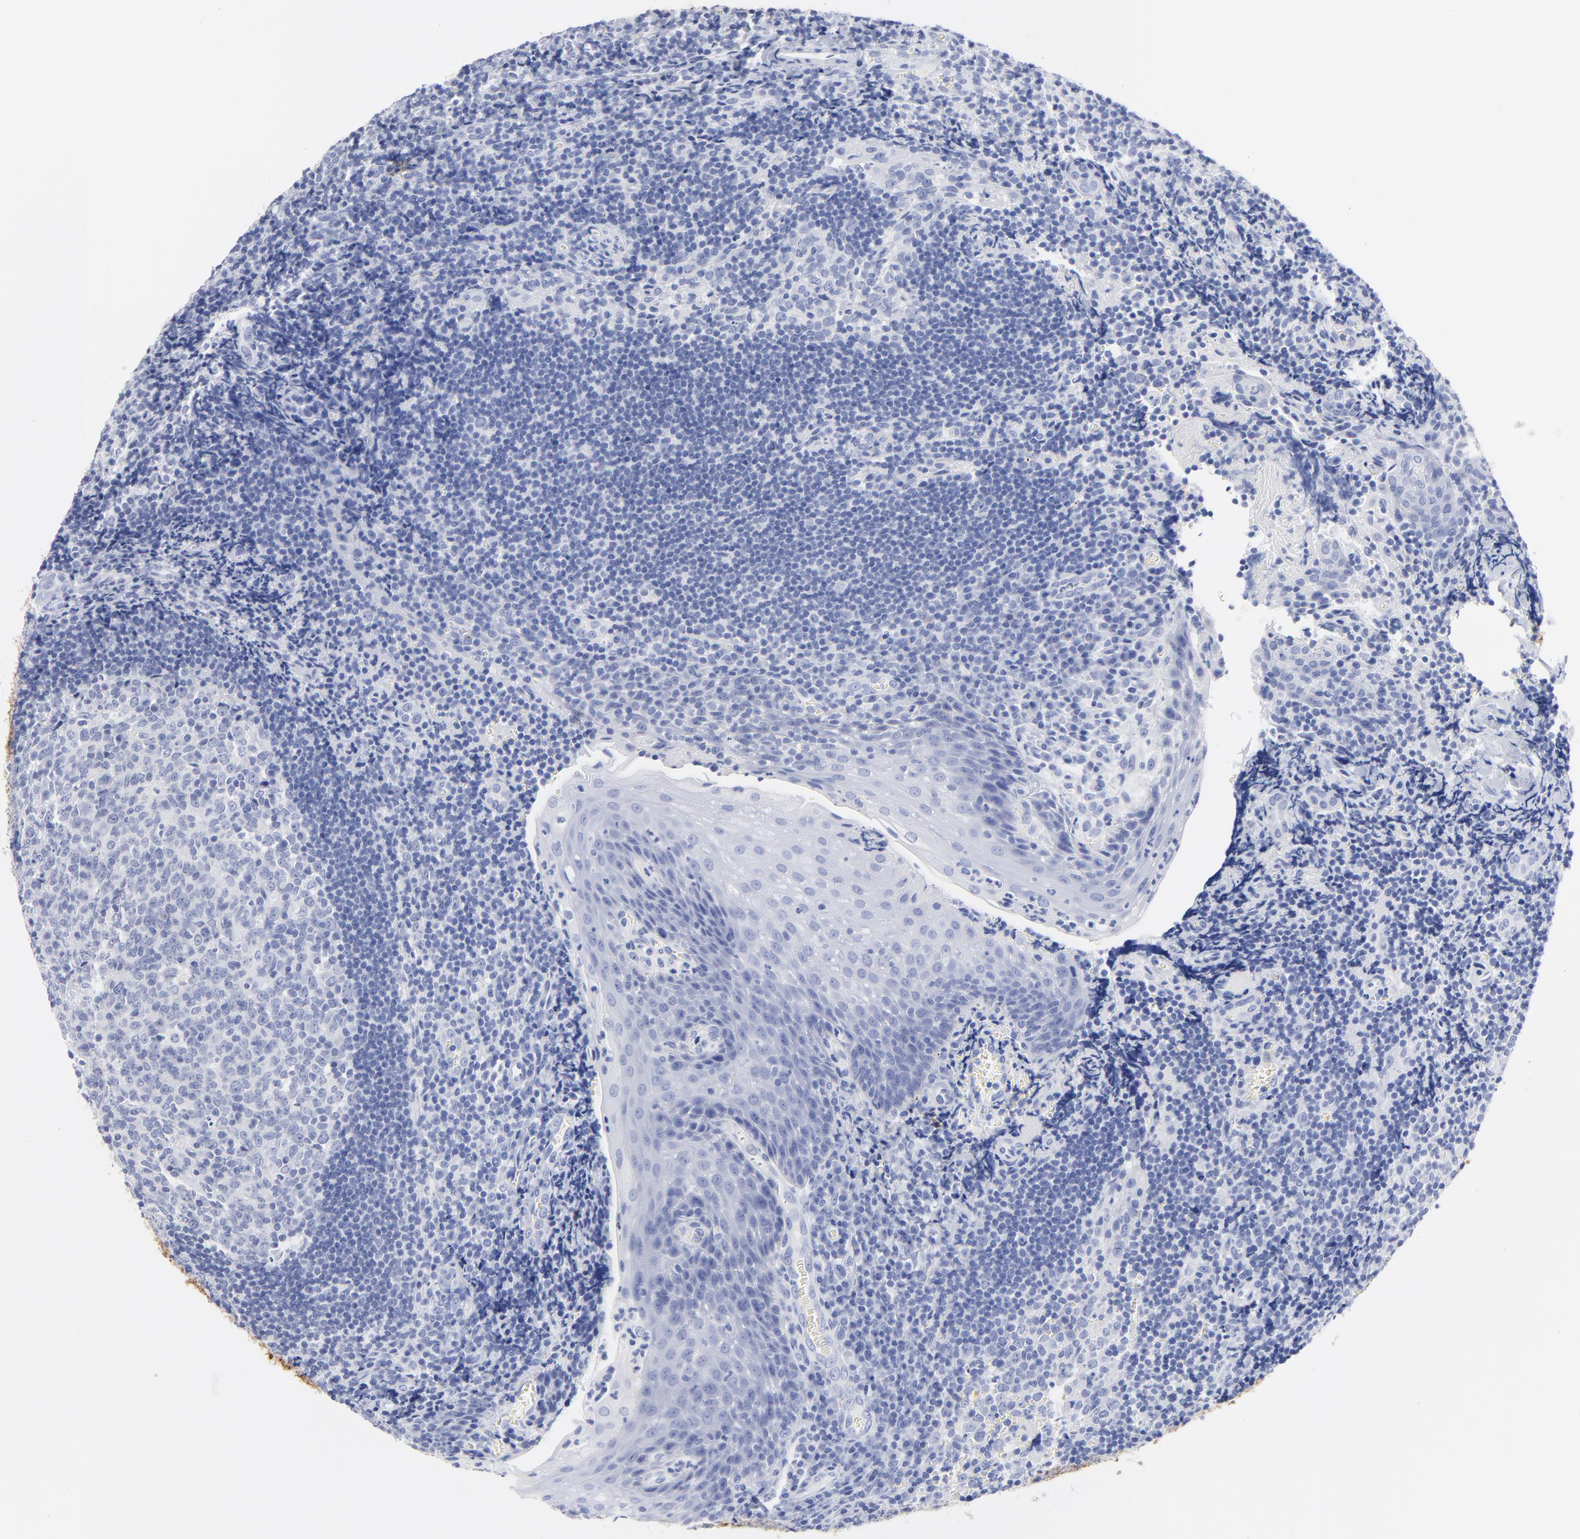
{"staining": {"intensity": "negative", "quantity": "none", "location": "none"}, "tissue": "tonsil", "cell_type": "Germinal center cells", "image_type": "normal", "snomed": [{"axis": "morphology", "description": "Normal tissue, NOS"}, {"axis": "topography", "description": "Tonsil"}], "caption": "This micrograph is of unremarkable tonsil stained with IHC to label a protein in brown with the nuclei are counter-stained blue. There is no staining in germinal center cells.", "gene": "ACY1", "patient": {"sex": "male", "age": 20}}